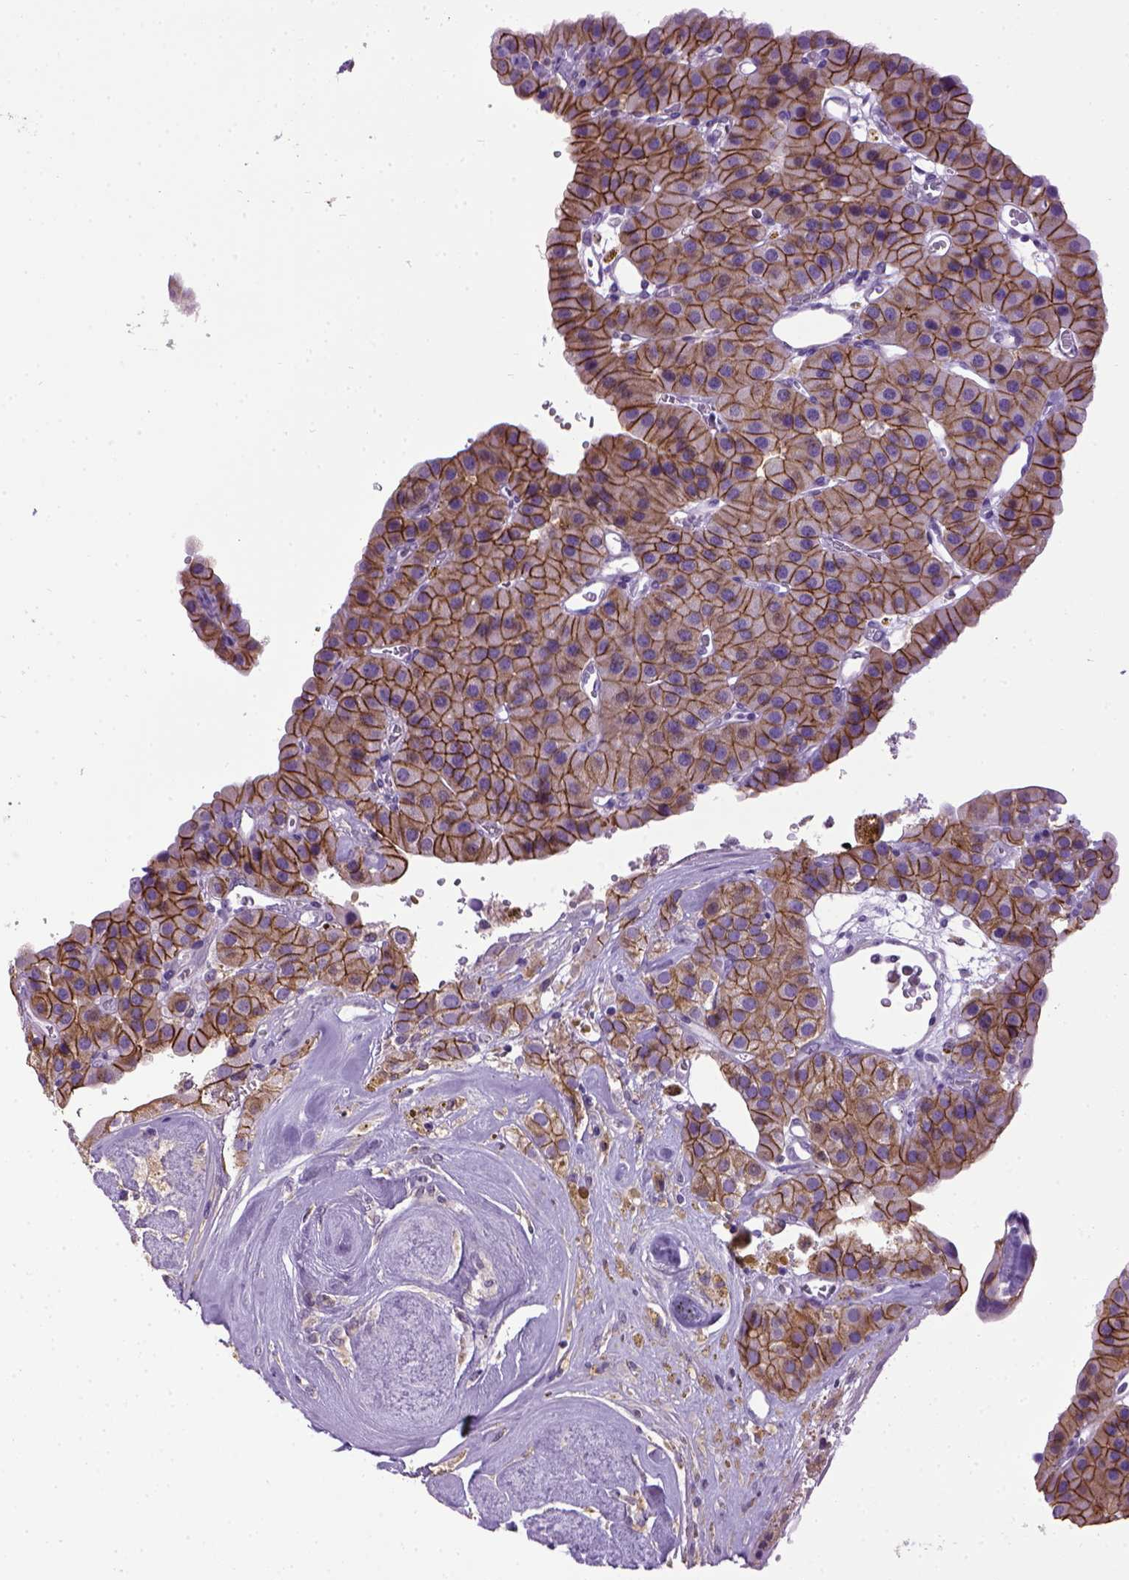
{"staining": {"intensity": "strong", "quantity": ">75%", "location": "cytoplasmic/membranous"}, "tissue": "parathyroid gland", "cell_type": "Glandular cells", "image_type": "normal", "snomed": [{"axis": "morphology", "description": "Normal tissue, NOS"}, {"axis": "morphology", "description": "Adenoma, NOS"}, {"axis": "topography", "description": "Parathyroid gland"}], "caption": "This photomicrograph demonstrates immunohistochemistry staining of unremarkable parathyroid gland, with high strong cytoplasmic/membranous staining in about >75% of glandular cells.", "gene": "CDH1", "patient": {"sex": "female", "age": 86}}